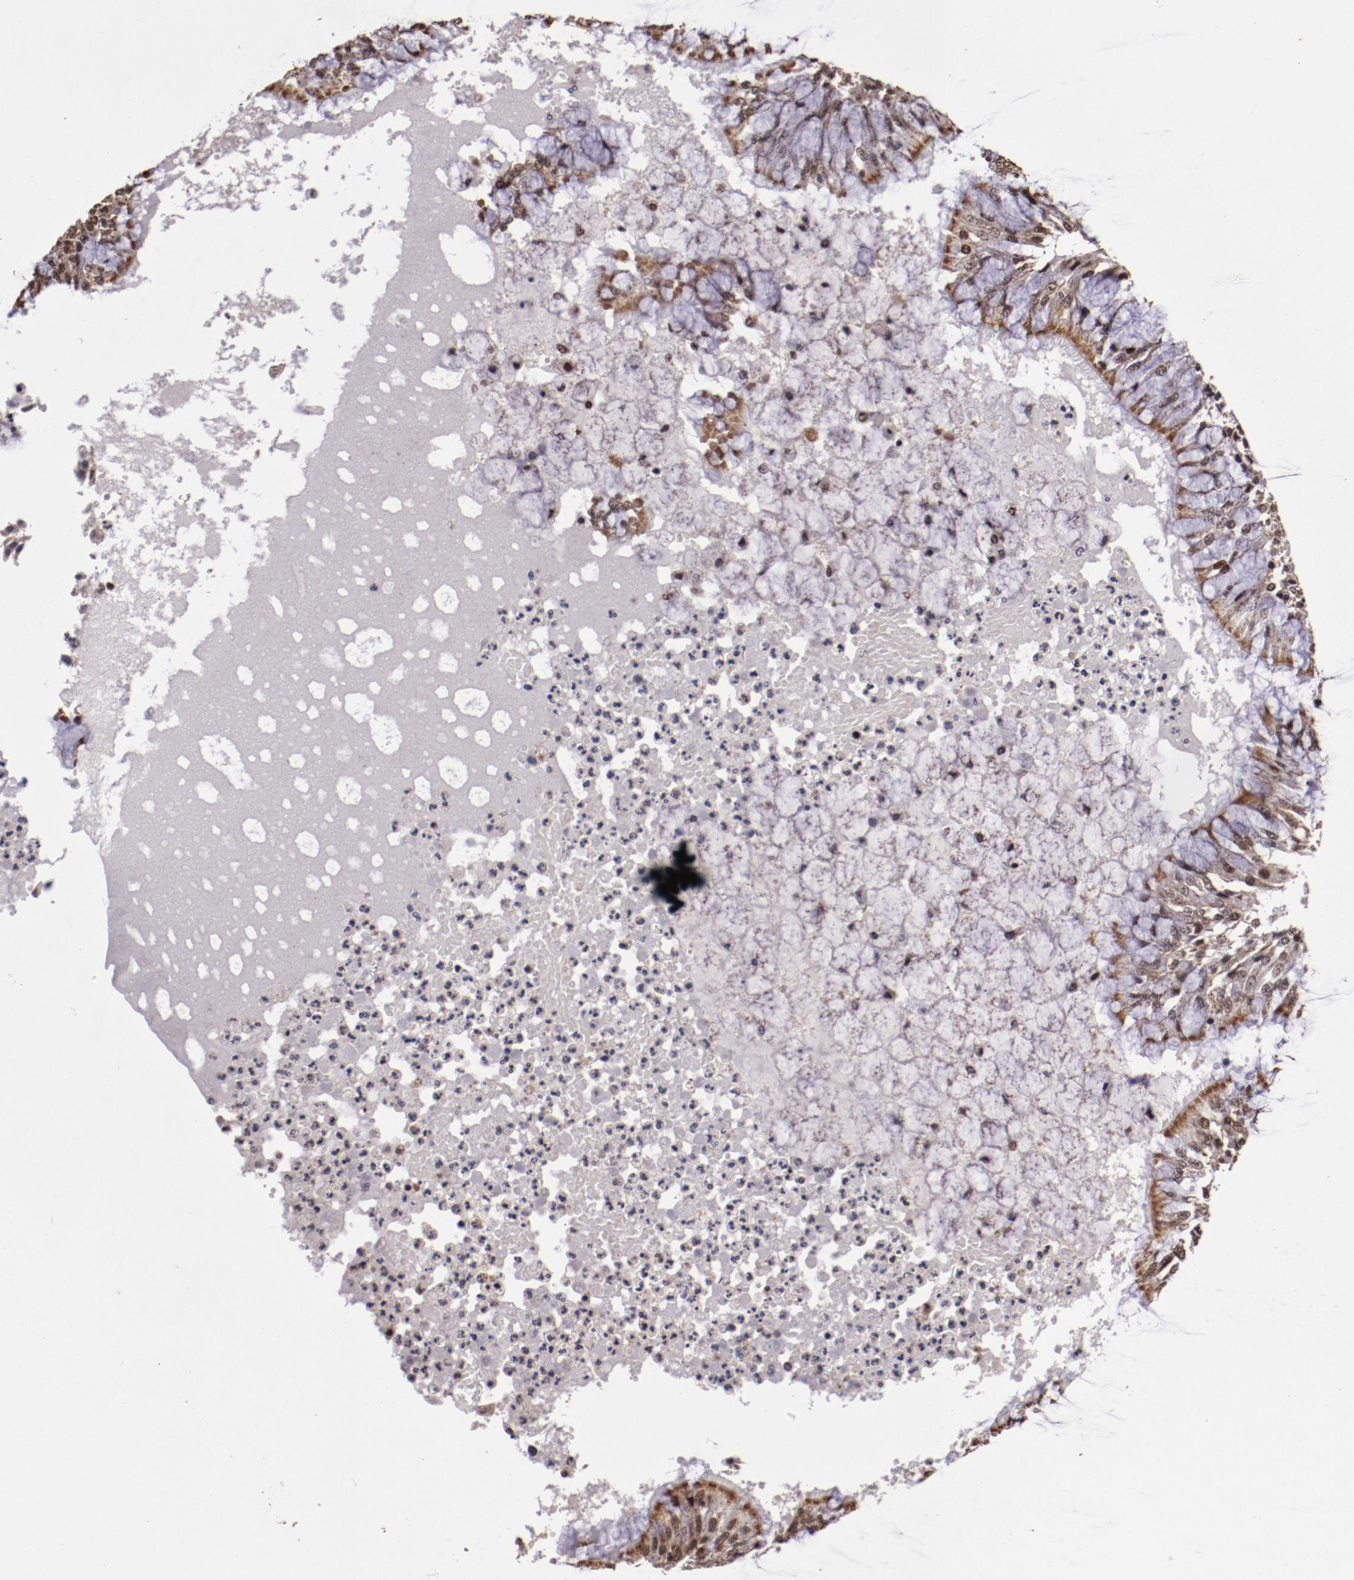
{"staining": {"intensity": "moderate", "quantity": ">75%", "location": "cytoplasmic/membranous,nuclear"}, "tissue": "bronchus", "cell_type": "Respiratory epithelial cells", "image_type": "normal", "snomed": [{"axis": "morphology", "description": "Normal tissue, NOS"}, {"axis": "topography", "description": "Cartilage tissue"}, {"axis": "topography", "description": "Bronchus"}, {"axis": "topography", "description": "Lung"}], "caption": "The image shows staining of unremarkable bronchus, revealing moderate cytoplasmic/membranous,nuclear protein staining (brown color) within respiratory epithelial cells.", "gene": "CECR2", "patient": {"sex": "female", "age": 49}}